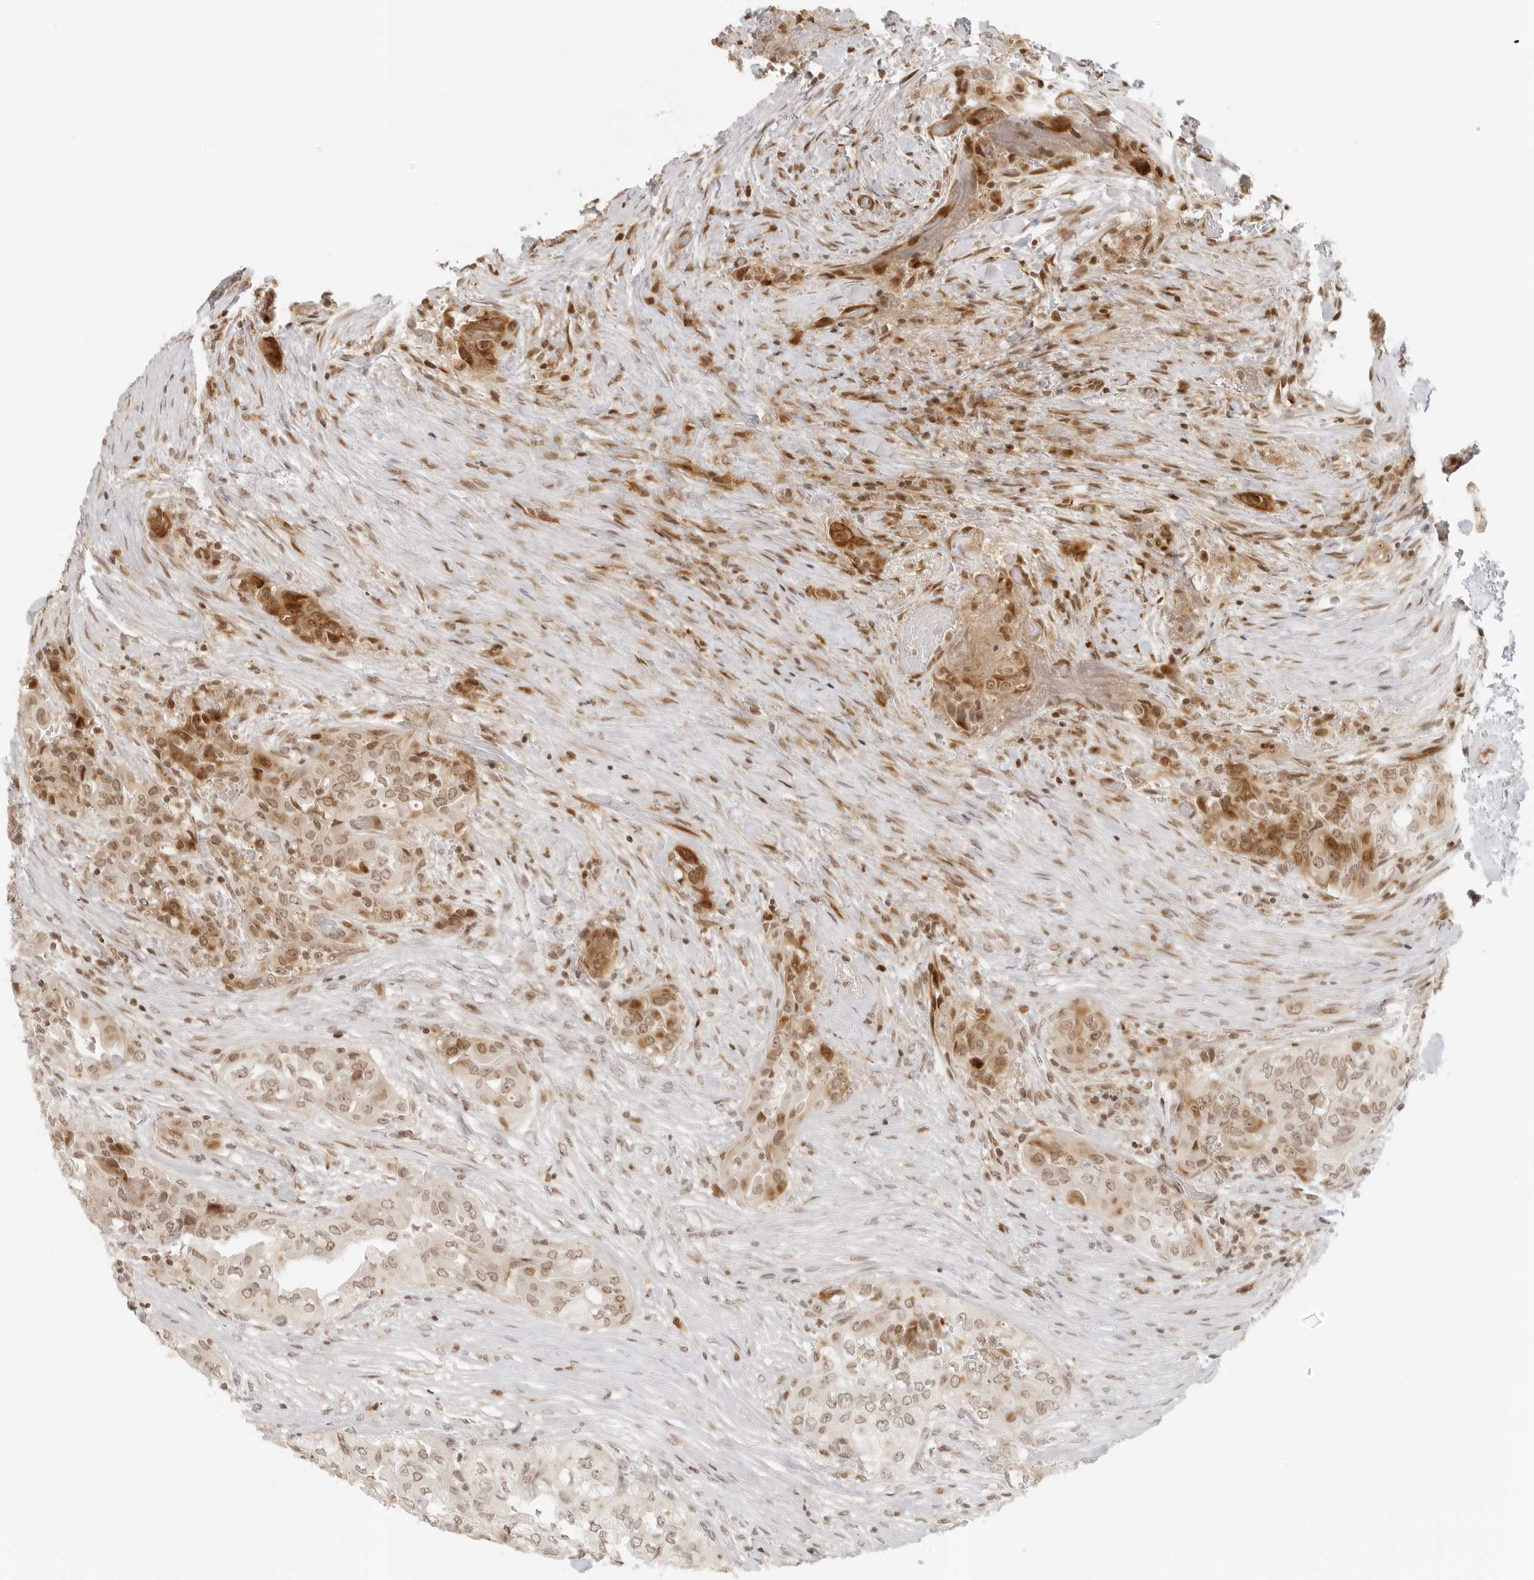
{"staining": {"intensity": "moderate", "quantity": ">75%", "location": "cytoplasmic/membranous,nuclear"}, "tissue": "thyroid cancer", "cell_type": "Tumor cells", "image_type": "cancer", "snomed": [{"axis": "morphology", "description": "Papillary adenocarcinoma, NOS"}, {"axis": "topography", "description": "Thyroid gland"}], "caption": "A medium amount of moderate cytoplasmic/membranous and nuclear expression is appreciated in approximately >75% of tumor cells in thyroid cancer tissue.", "gene": "ZNF407", "patient": {"sex": "female", "age": 59}}